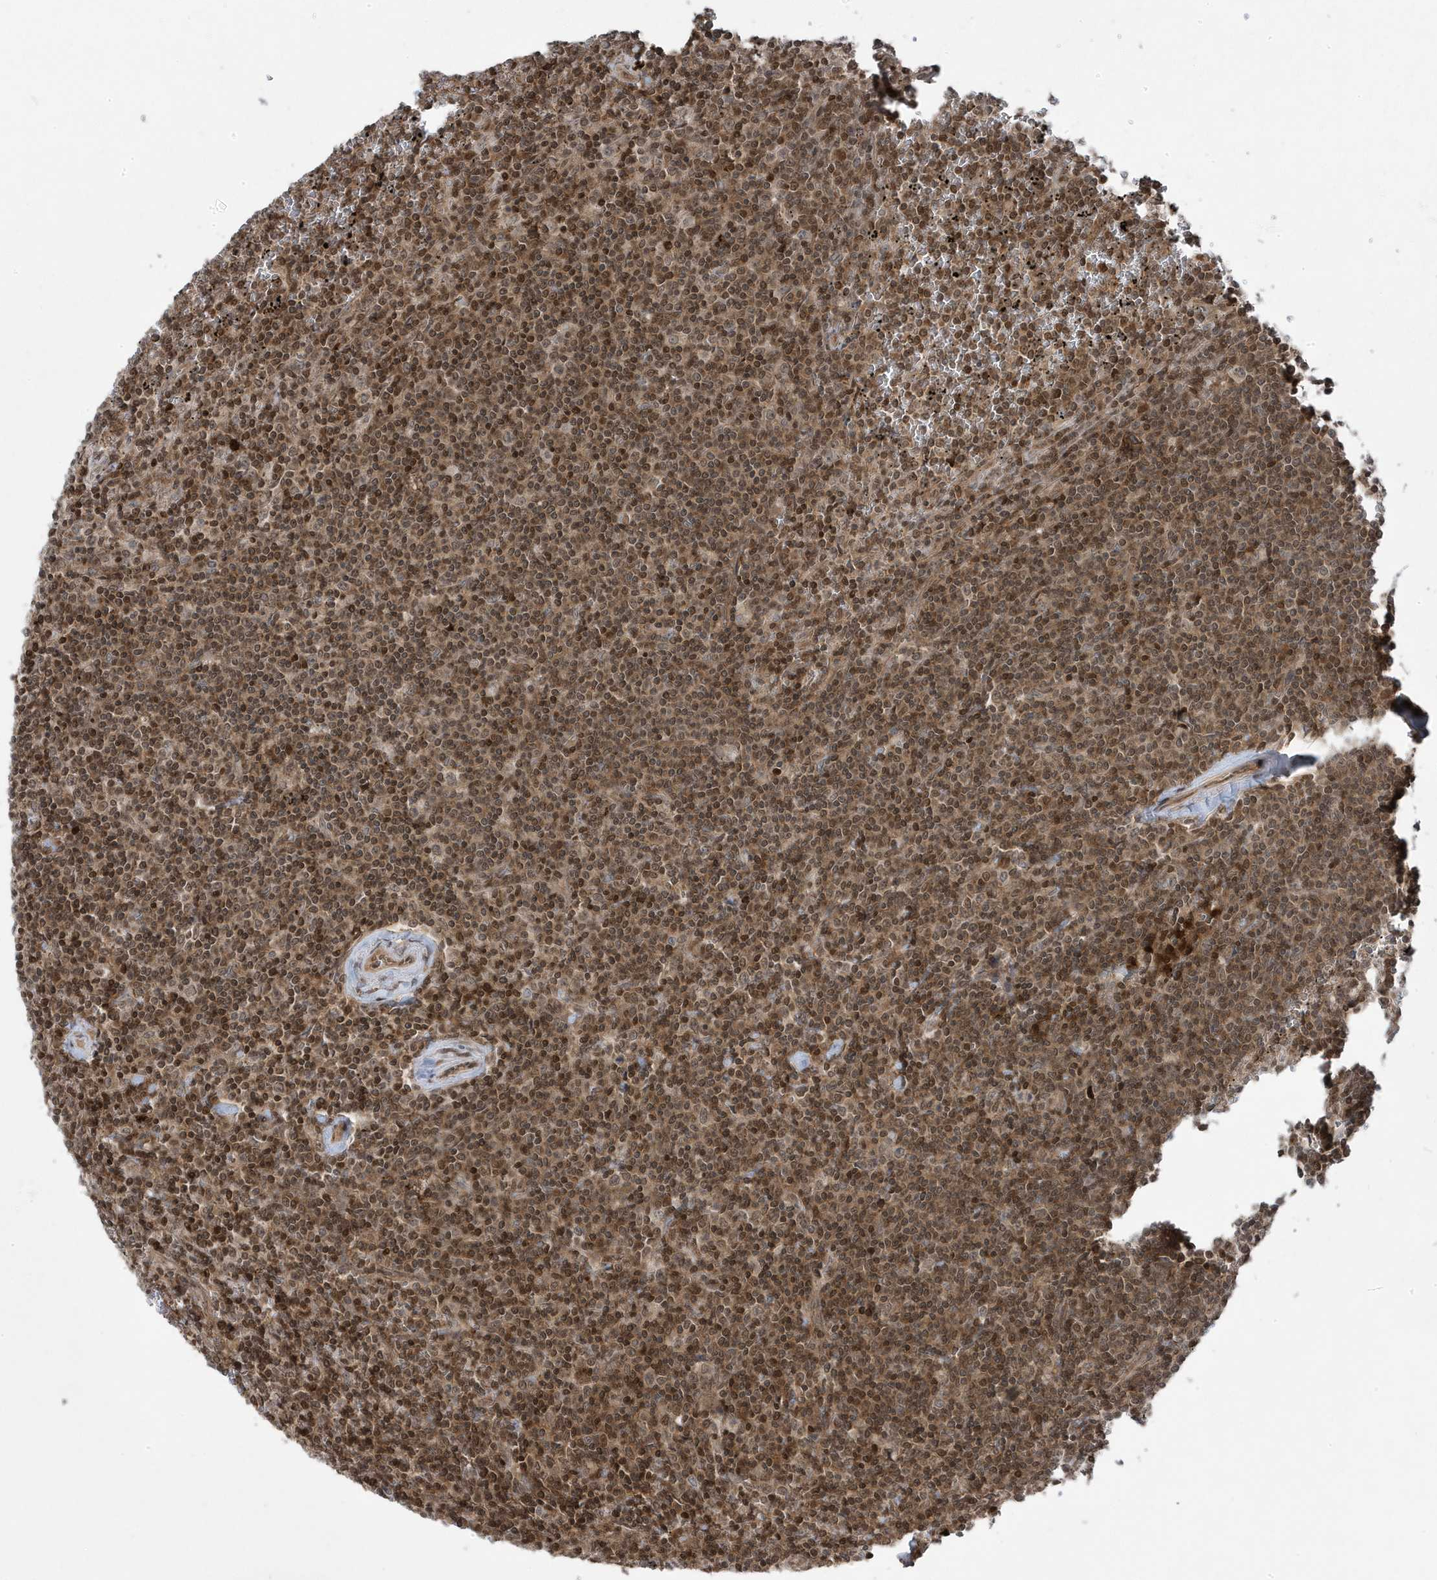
{"staining": {"intensity": "moderate", "quantity": ">75%", "location": "nuclear"}, "tissue": "lymphoma", "cell_type": "Tumor cells", "image_type": "cancer", "snomed": [{"axis": "morphology", "description": "Malignant lymphoma, non-Hodgkin's type, Low grade"}, {"axis": "topography", "description": "Spleen"}], "caption": "This is an image of immunohistochemistry staining of lymphoma, which shows moderate positivity in the nuclear of tumor cells.", "gene": "MAPK1IP1L", "patient": {"sex": "female", "age": 19}}